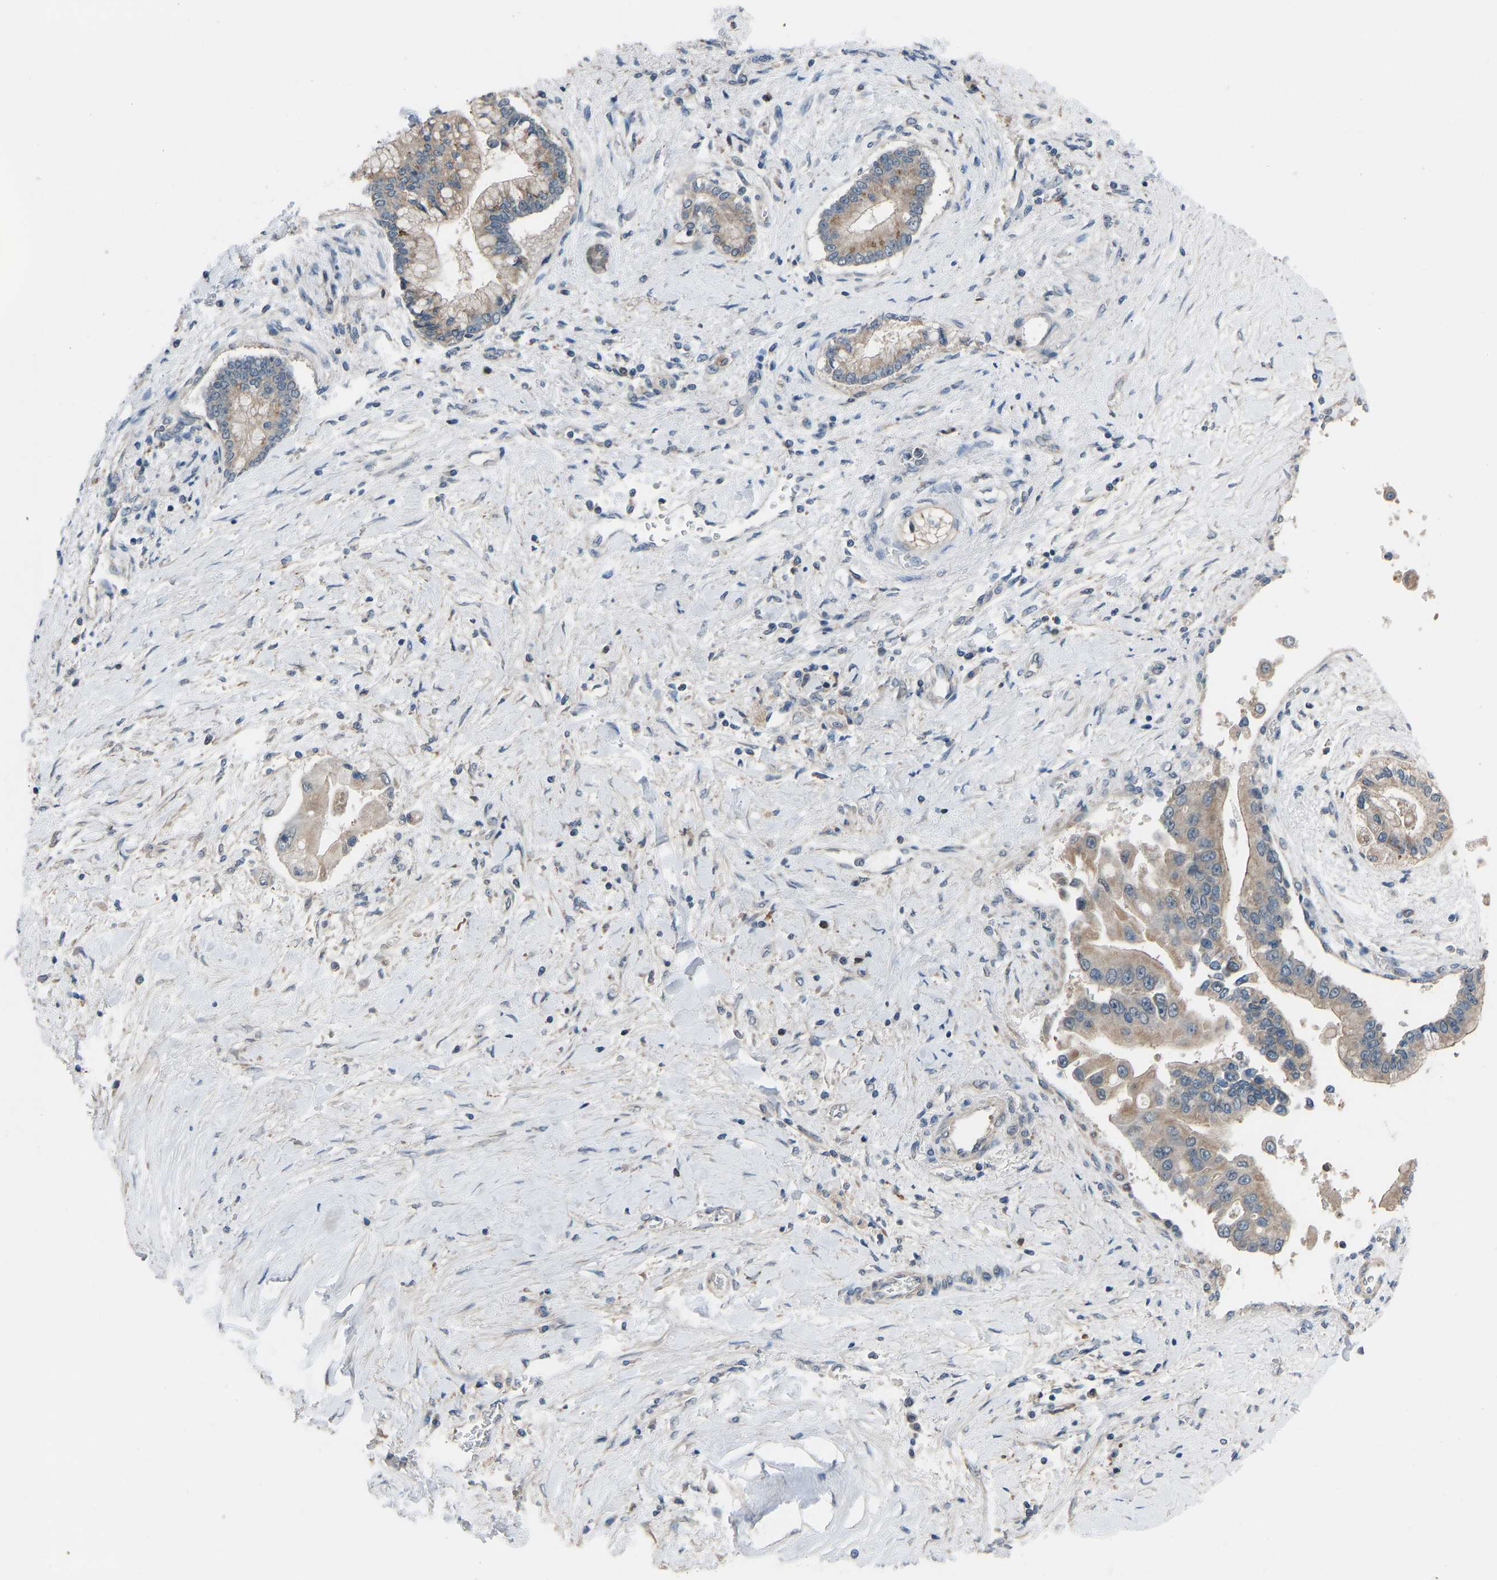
{"staining": {"intensity": "moderate", "quantity": ">75%", "location": "cytoplasmic/membranous"}, "tissue": "liver cancer", "cell_type": "Tumor cells", "image_type": "cancer", "snomed": [{"axis": "morphology", "description": "Cholangiocarcinoma"}, {"axis": "topography", "description": "Liver"}], "caption": "Human cholangiocarcinoma (liver) stained with a protein marker reveals moderate staining in tumor cells.", "gene": "CDK2AP1", "patient": {"sex": "male", "age": 50}}